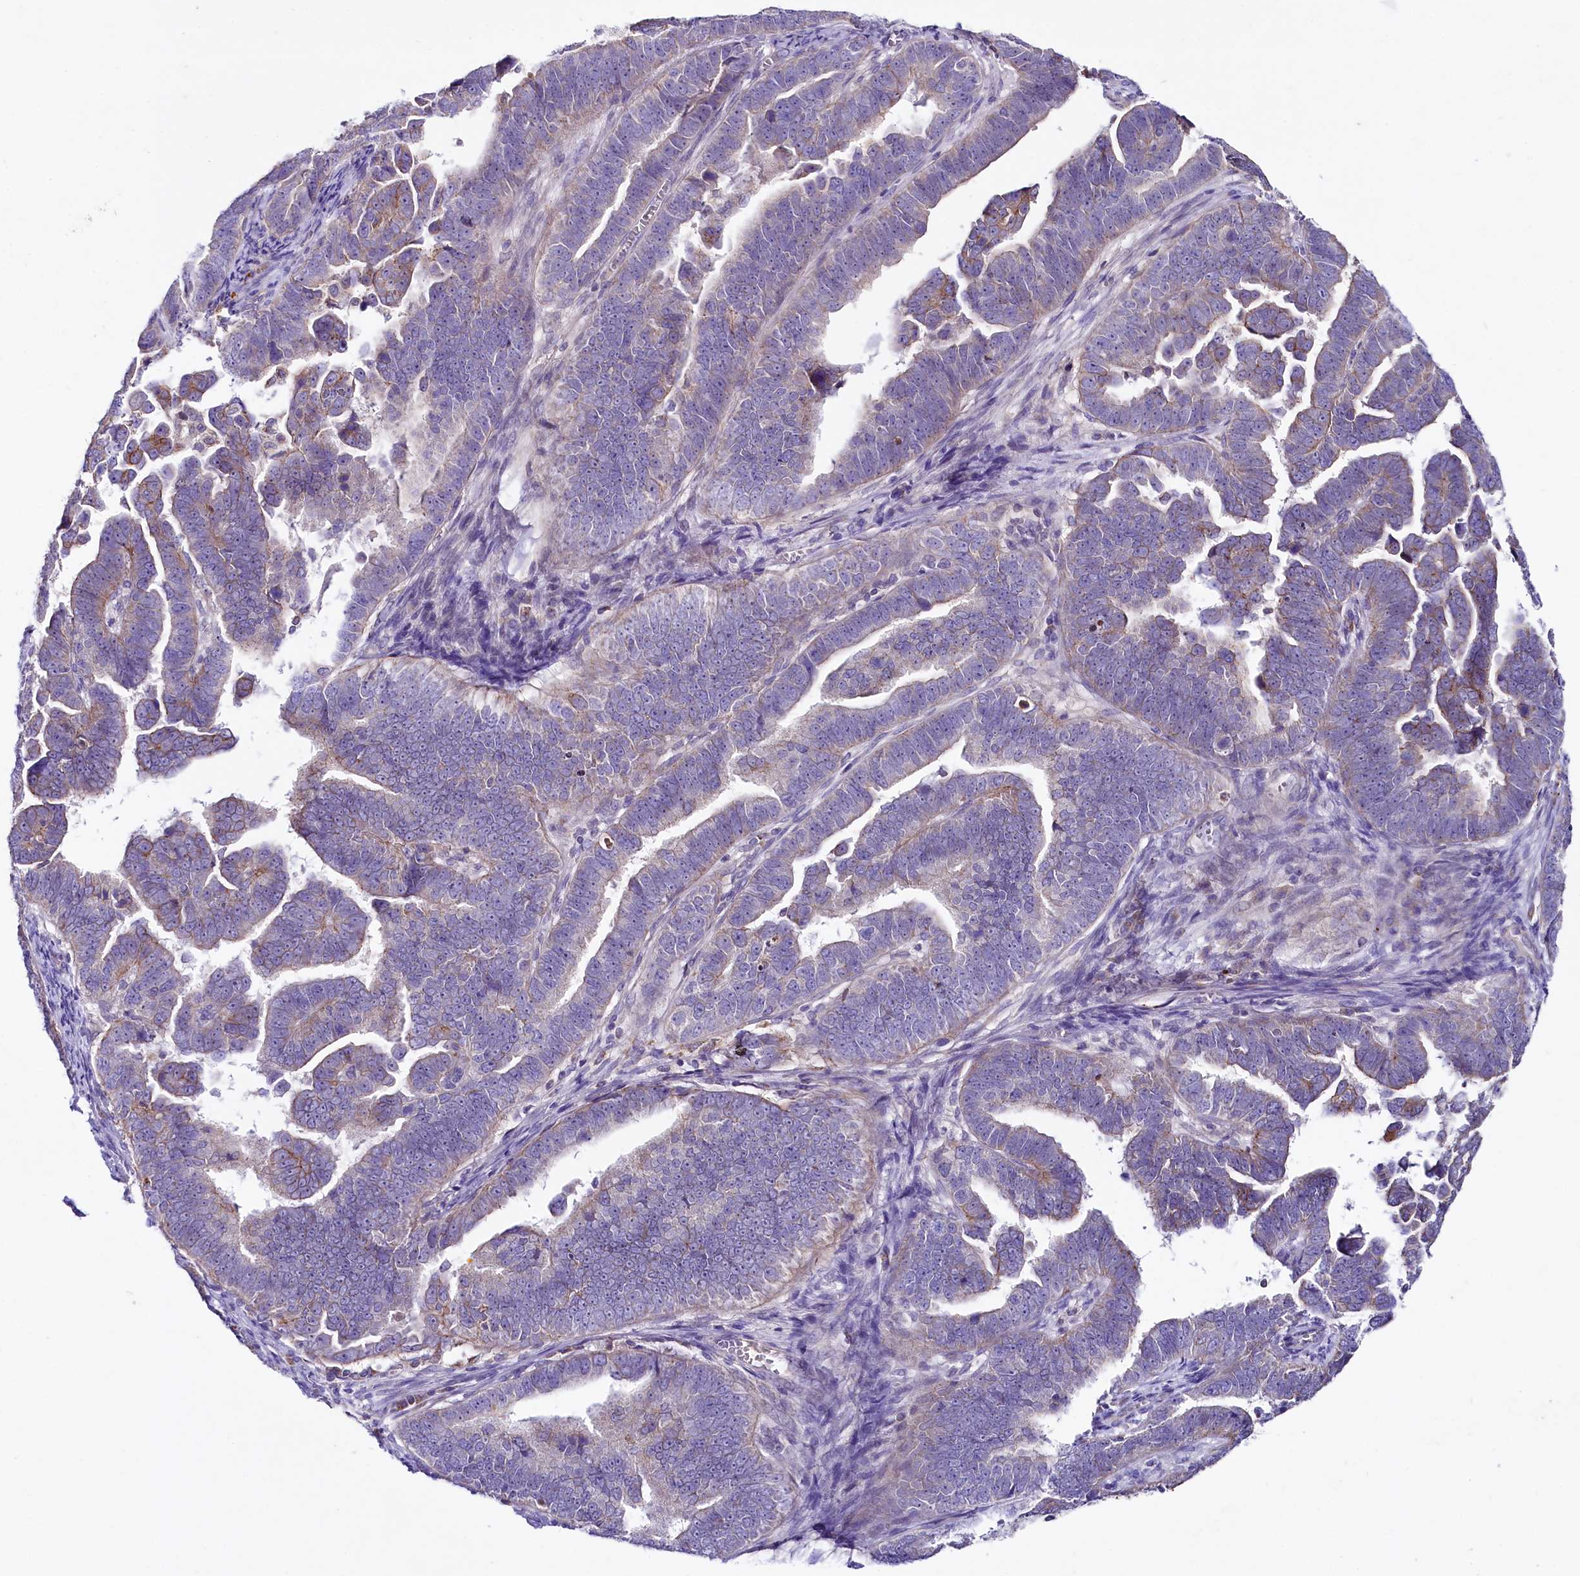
{"staining": {"intensity": "moderate", "quantity": "<25%", "location": "cytoplasmic/membranous"}, "tissue": "endometrial cancer", "cell_type": "Tumor cells", "image_type": "cancer", "snomed": [{"axis": "morphology", "description": "Adenocarcinoma, NOS"}, {"axis": "topography", "description": "Endometrium"}], "caption": "Endometrial cancer stained with DAB (3,3'-diaminobenzidine) IHC displays low levels of moderate cytoplasmic/membranous positivity in approximately <25% of tumor cells.", "gene": "SACM1L", "patient": {"sex": "female", "age": 75}}